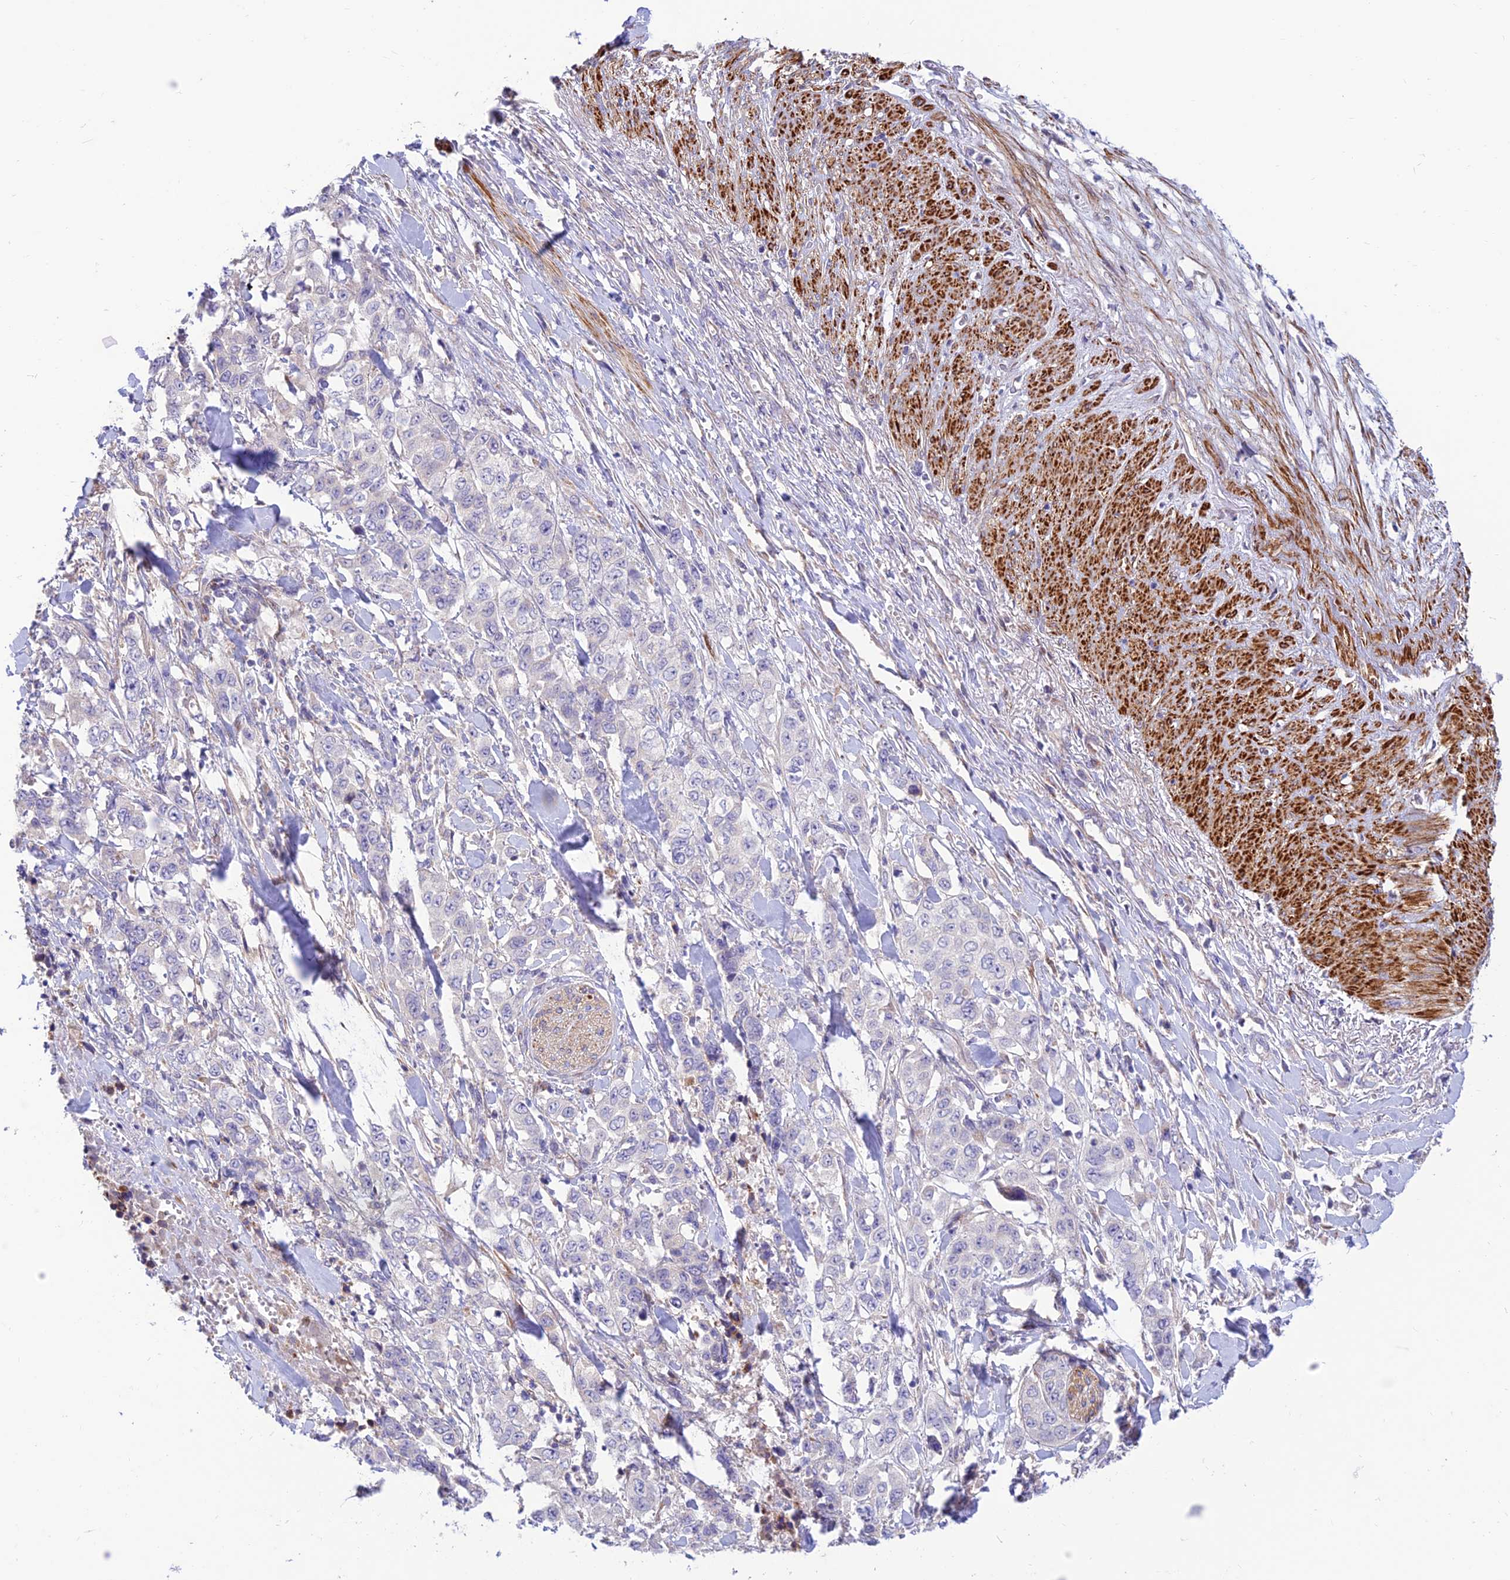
{"staining": {"intensity": "negative", "quantity": "none", "location": "none"}, "tissue": "stomach cancer", "cell_type": "Tumor cells", "image_type": "cancer", "snomed": [{"axis": "morphology", "description": "Adenocarcinoma, NOS"}, {"axis": "topography", "description": "Stomach, upper"}], "caption": "The micrograph shows no significant staining in tumor cells of stomach adenocarcinoma. (DAB (3,3'-diaminobenzidine) IHC, high magnification).", "gene": "FAM186B", "patient": {"sex": "male", "age": 62}}